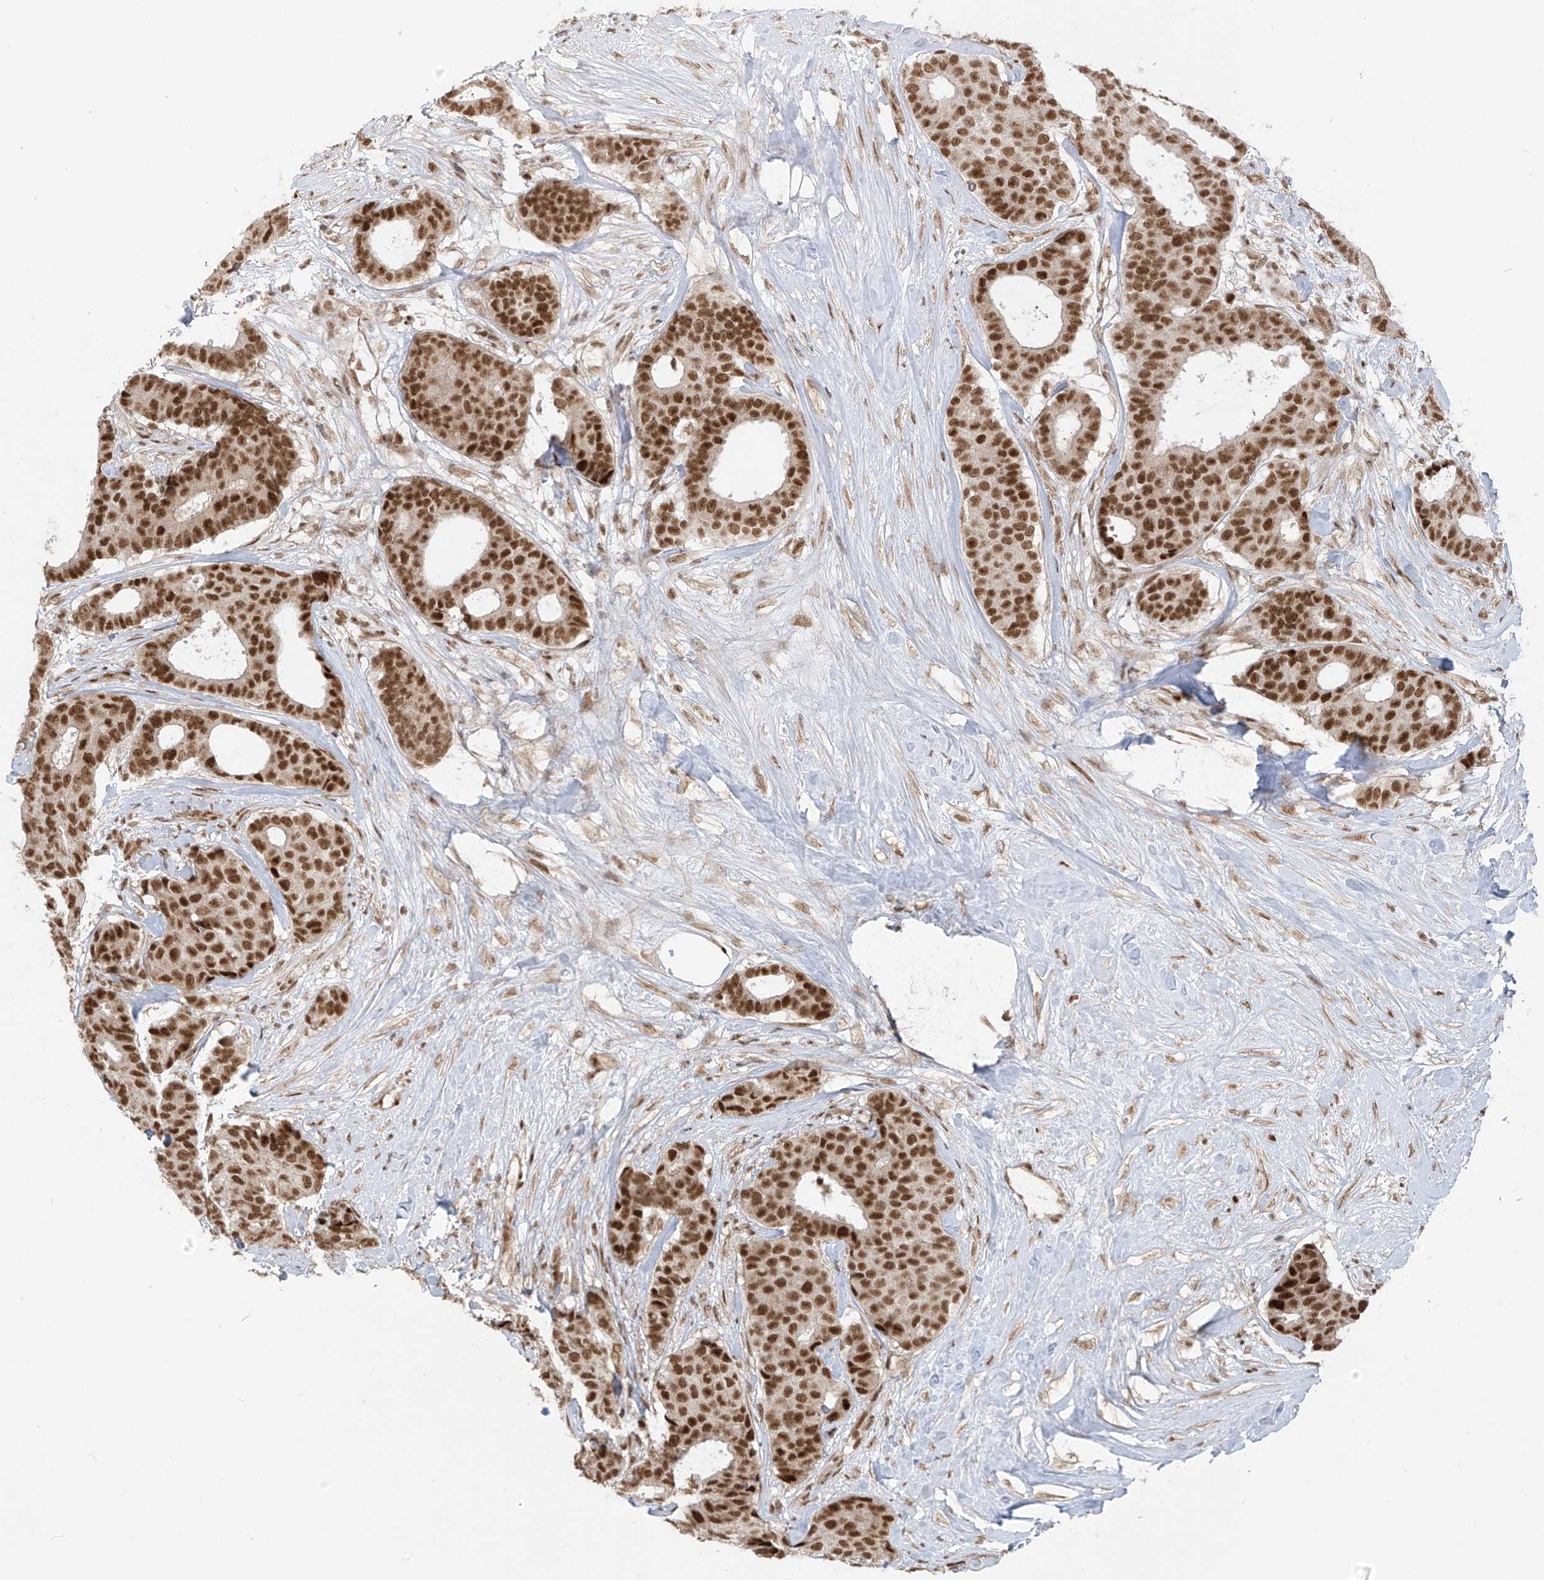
{"staining": {"intensity": "strong", "quantity": ">75%", "location": "nuclear"}, "tissue": "breast cancer", "cell_type": "Tumor cells", "image_type": "cancer", "snomed": [{"axis": "morphology", "description": "Duct carcinoma"}, {"axis": "topography", "description": "Breast"}], "caption": "High-power microscopy captured an immunohistochemistry image of breast cancer, revealing strong nuclear positivity in approximately >75% of tumor cells.", "gene": "ARHGEF3", "patient": {"sex": "female", "age": 75}}